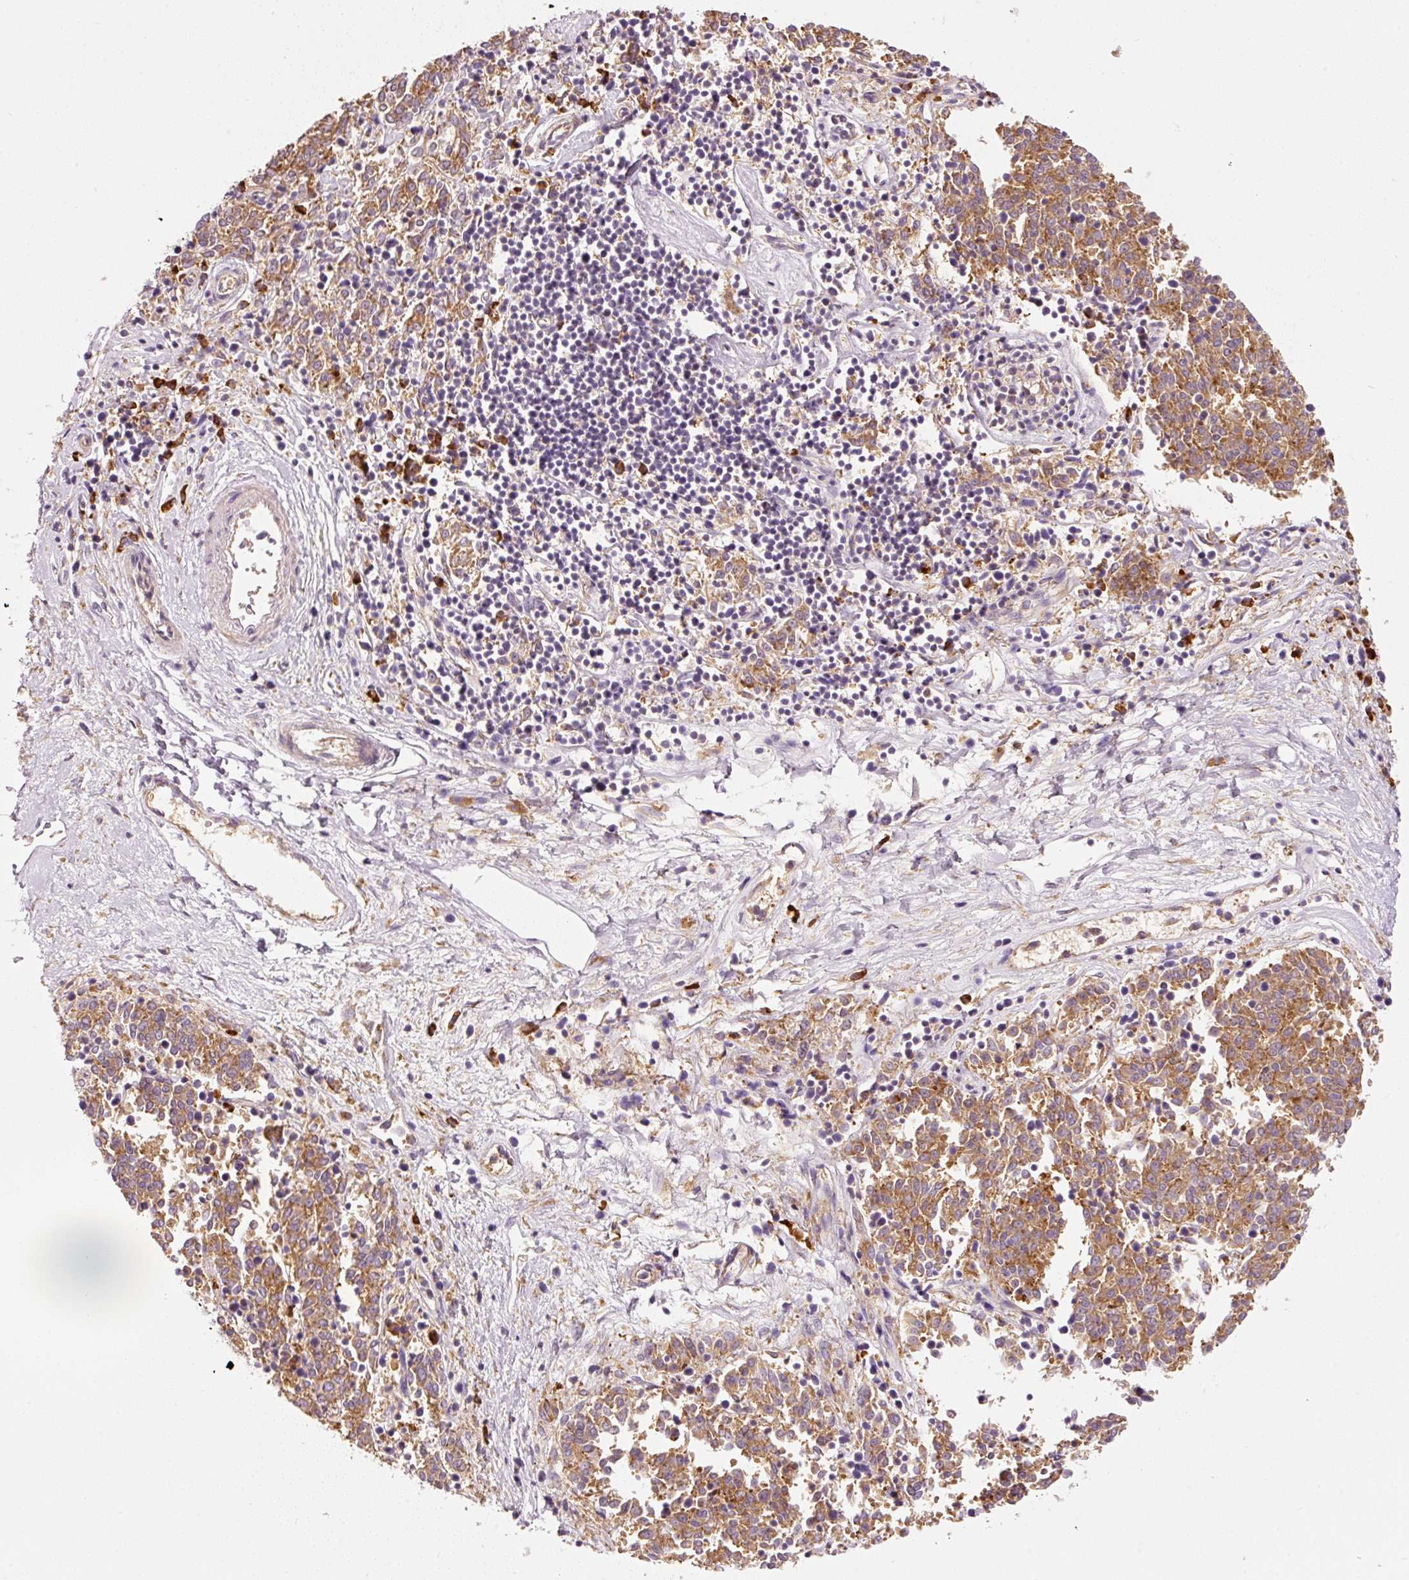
{"staining": {"intensity": "moderate", "quantity": ">75%", "location": "cytoplasmic/membranous"}, "tissue": "melanoma", "cell_type": "Tumor cells", "image_type": "cancer", "snomed": [{"axis": "morphology", "description": "Malignant melanoma, NOS"}, {"axis": "topography", "description": "Skin"}], "caption": "An immunohistochemistry (IHC) micrograph of tumor tissue is shown. Protein staining in brown labels moderate cytoplasmic/membranous positivity in melanoma within tumor cells. (Stains: DAB in brown, nuclei in blue, Microscopy: brightfield microscopy at high magnification).", "gene": "RPL10A", "patient": {"sex": "female", "age": 72}}